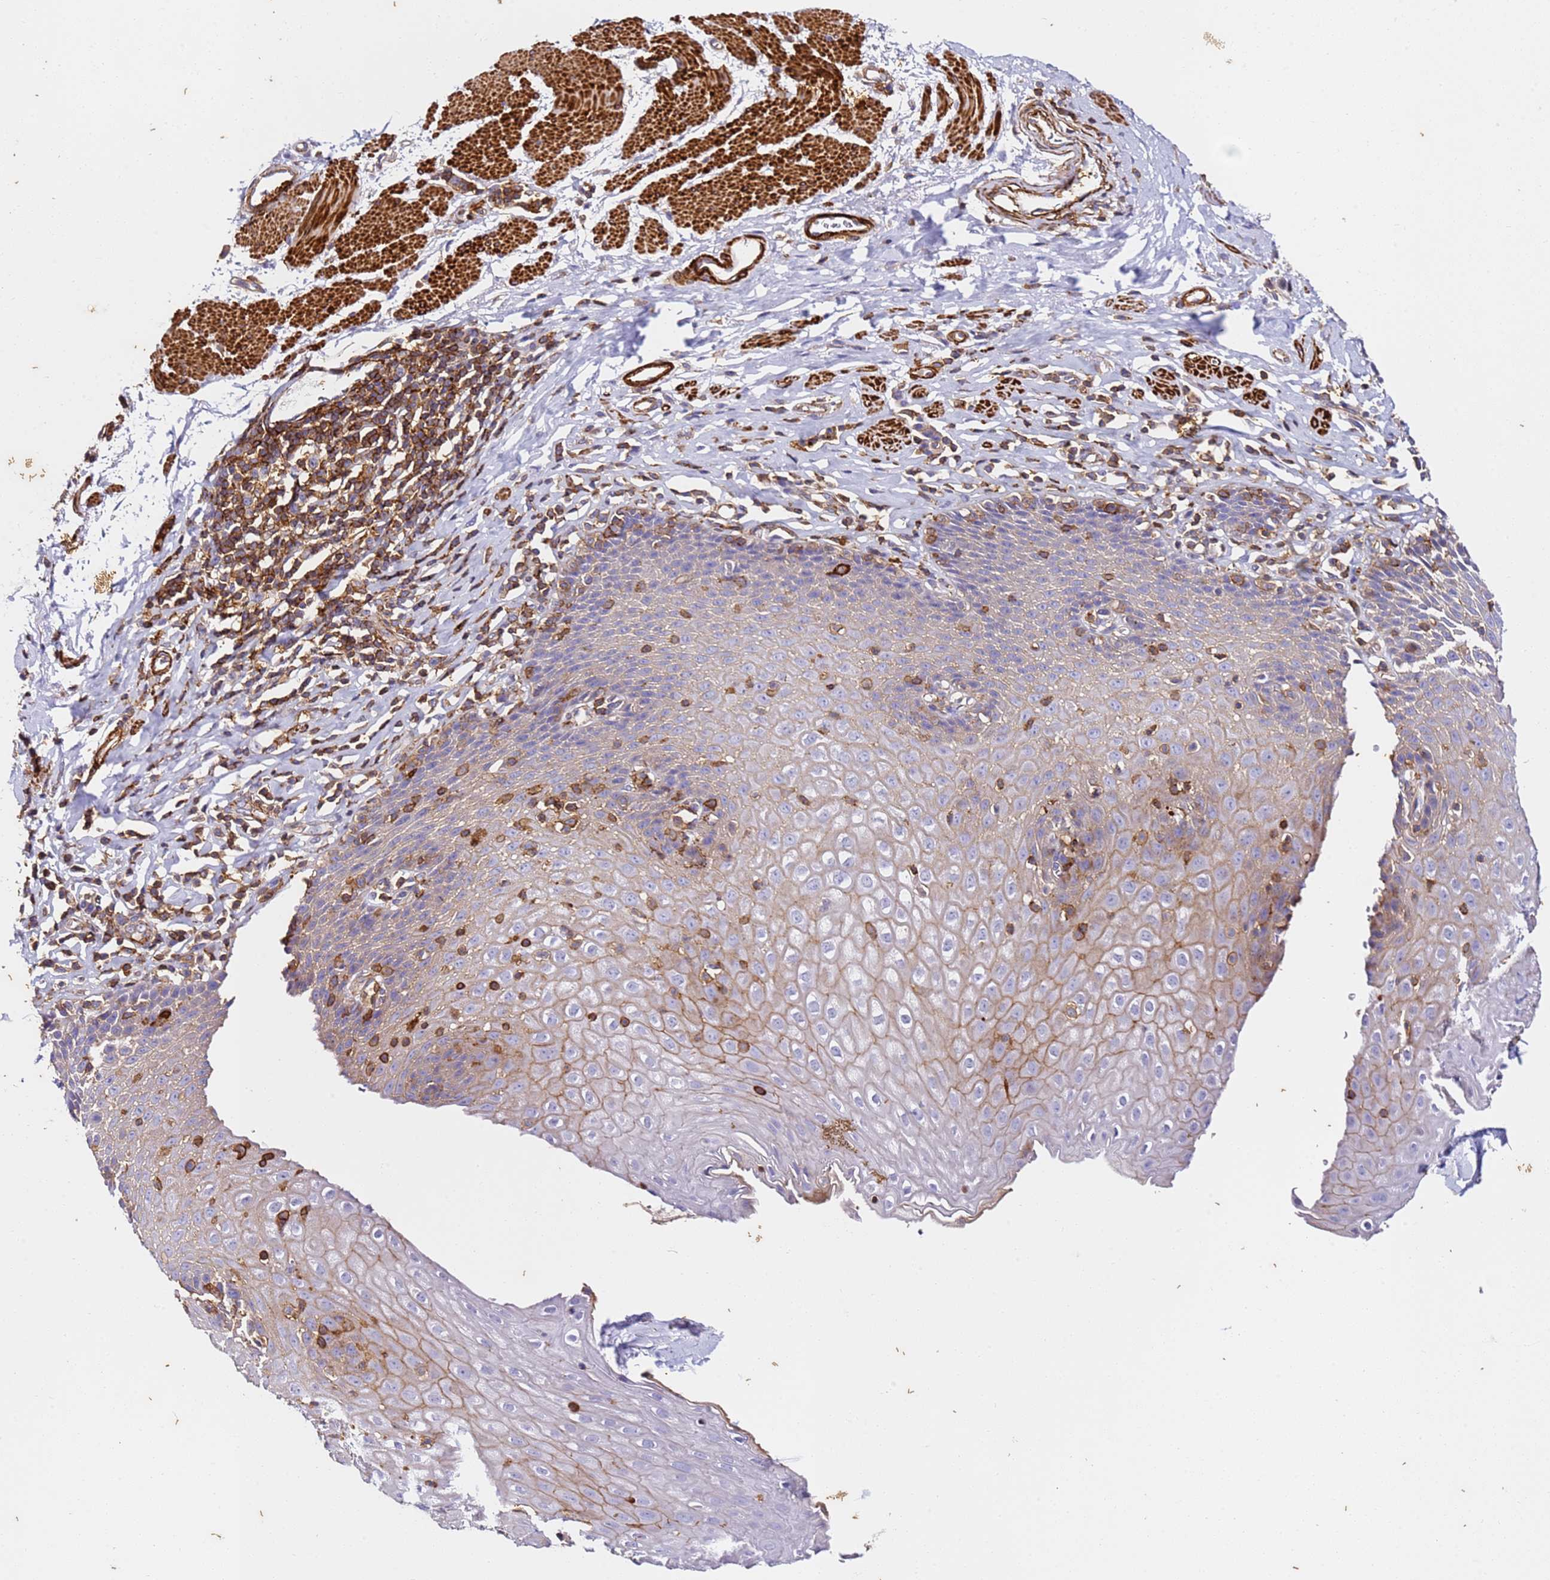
{"staining": {"intensity": "weak", "quantity": "25%-75%", "location": "cytoplasmic/membranous"}, "tissue": "esophagus", "cell_type": "Squamous epithelial cells", "image_type": "normal", "snomed": [{"axis": "morphology", "description": "Normal tissue, NOS"}, {"axis": "topography", "description": "Esophagus"}], "caption": "Esophagus stained with a brown dye reveals weak cytoplasmic/membranous positive expression in approximately 25%-75% of squamous epithelial cells.", "gene": "ZNF671", "patient": {"sex": "female", "age": 61}}